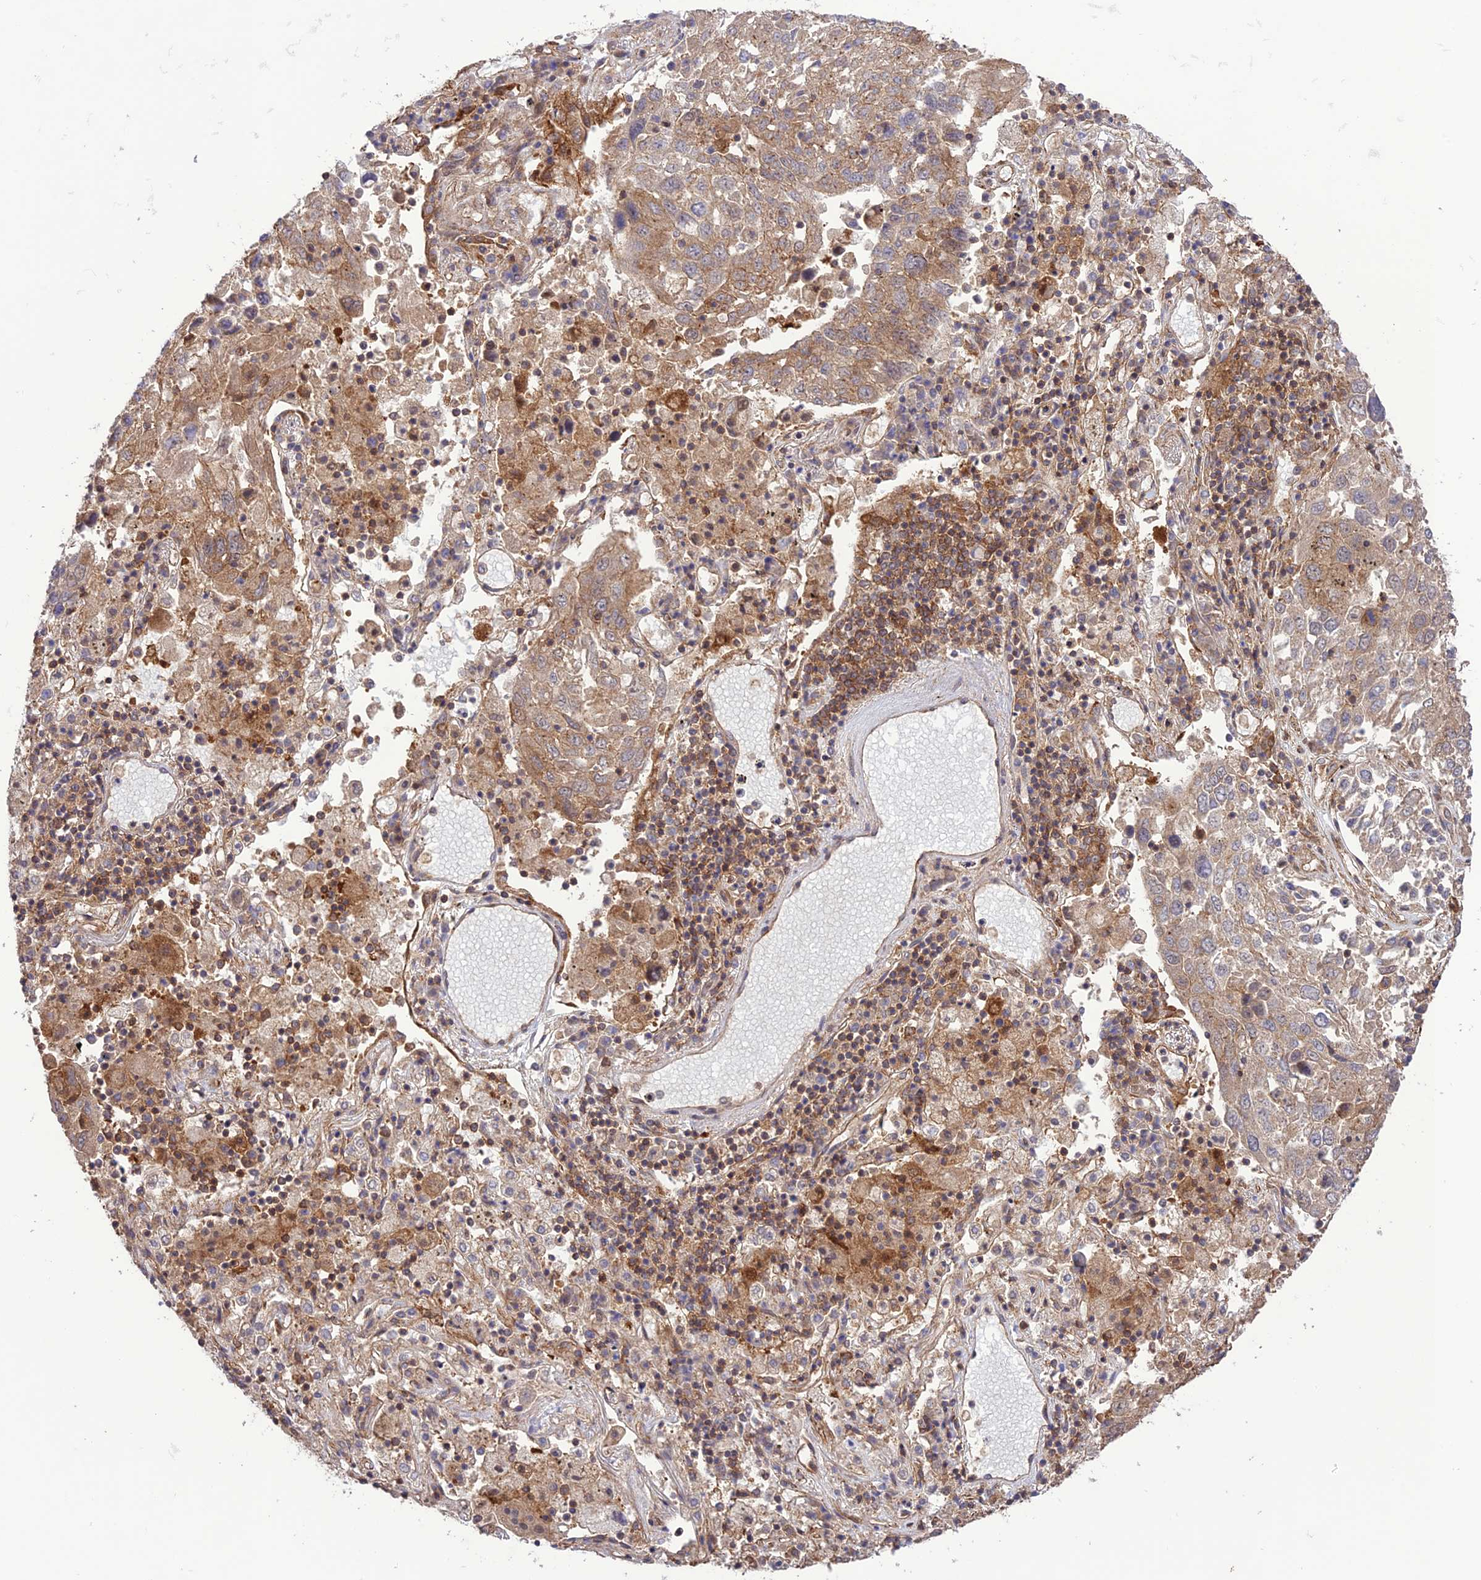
{"staining": {"intensity": "moderate", "quantity": "<25%", "location": "cytoplasmic/membranous"}, "tissue": "lung cancer", "cell_type": "Tumor cells", "image_type": "cancer", "snomed": [{"axis": "morphology", "description": "Squamous cell carcinoma, NOS"}, {"axis": "topography", "description": "Lung"}], "caption": "Tumor cells display low levels of moderate cytoplasmic/membranous expression in about <25% of cells in human squamous cell carcinoma (lung).", "gene": "FCHSD1", "patient": {"sex": "male", "age": 65}}